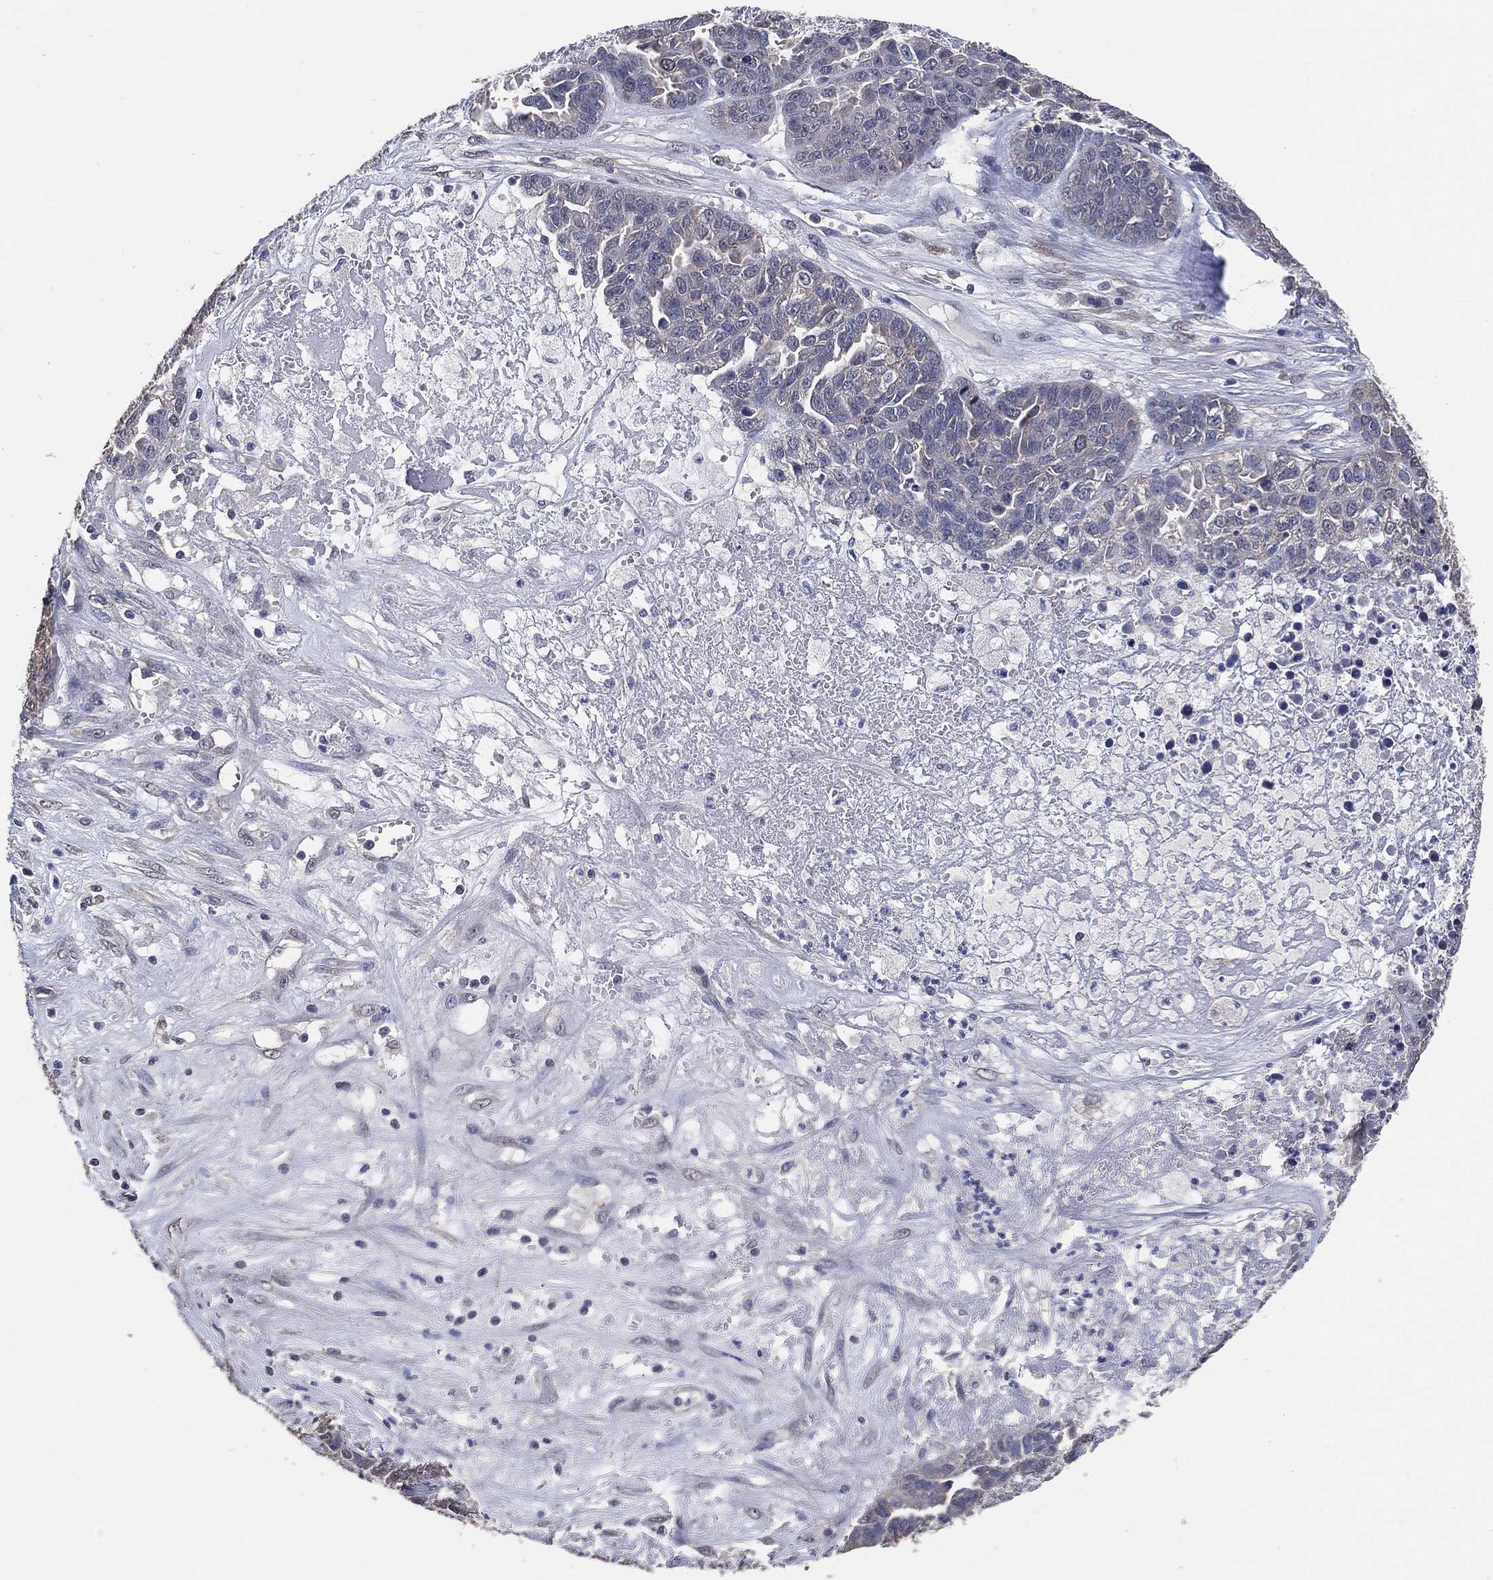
{"staining": {"intensity": "negative", "quantity": "none", "location": "none"}, "tissue": "ovarian cancer", "cell_type": "Tumor cells", "image_type": "cancer", "snomed": [{"axis": "morphology", "description": "Cystadenocarcinoma, serous, NOS"}, {"axis": "topography", "description": "Ovary"}], "caption": "Image shows no significant protein expression in tumor cells of ovarian serous cystadenocarcinoma.", "gene": "KLK5", "patient": {"sex": "female", "age": 87}}